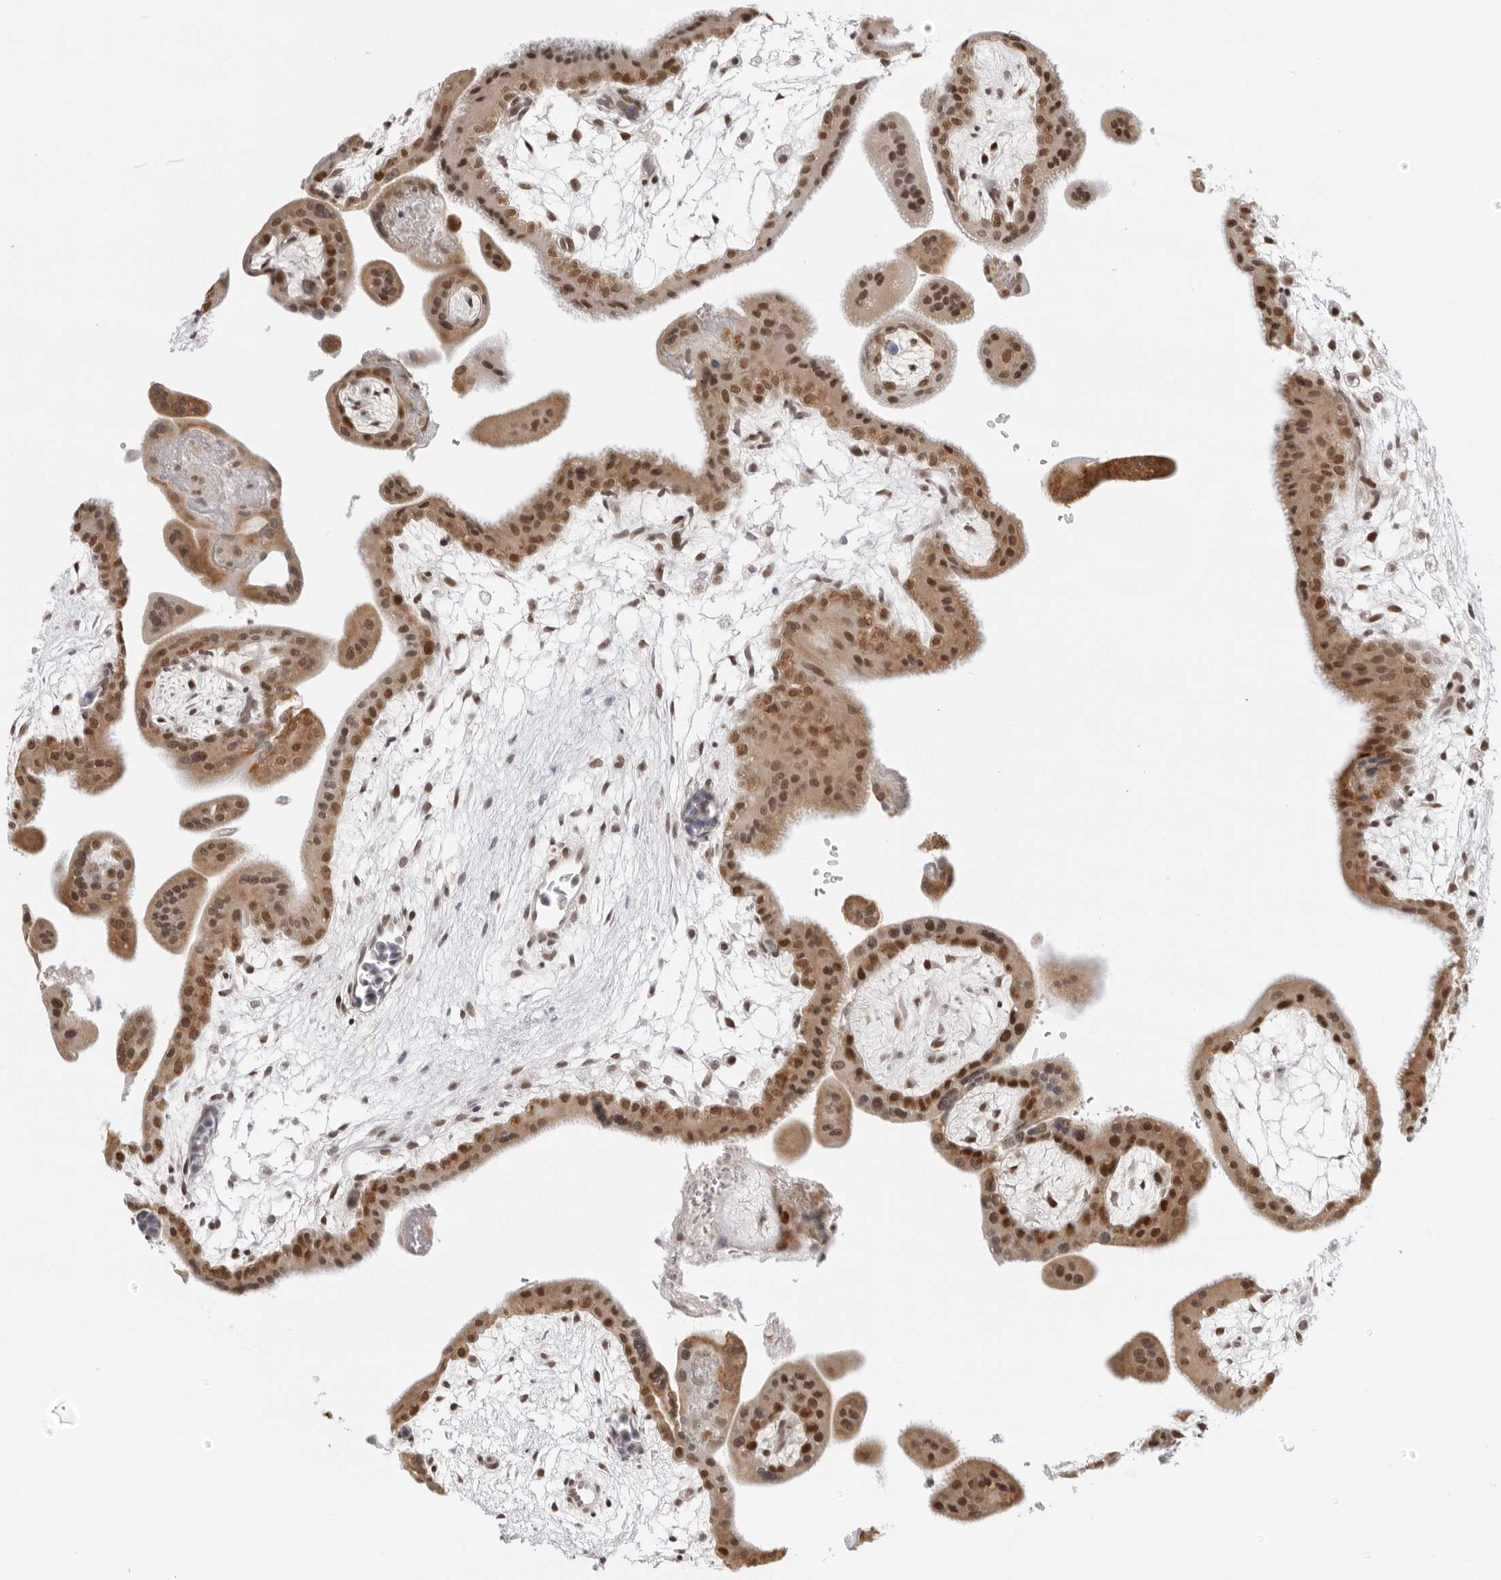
{"staining": {"intensity": "weak", "quantity": "25%-75%", "location": "nuclear"}, "tissue": "placenta", "cell_type": "Decidual cells", "image_type": "normal", "snomed": [{"axis": "morphology", "description": "Normal tissue, NOS"}, {"axis": "topography", "description": "Placenta"}], "caption": "Immunohistochemistry of unremarkable human placenta displays low levels of weak nuclear positivity in approximately 25%-75% of decidual cells. (DAB IHC with brightfield microscopy, high magnification).", "gene": "MSH6", "patient": {"sex": "female", "age": 35}}